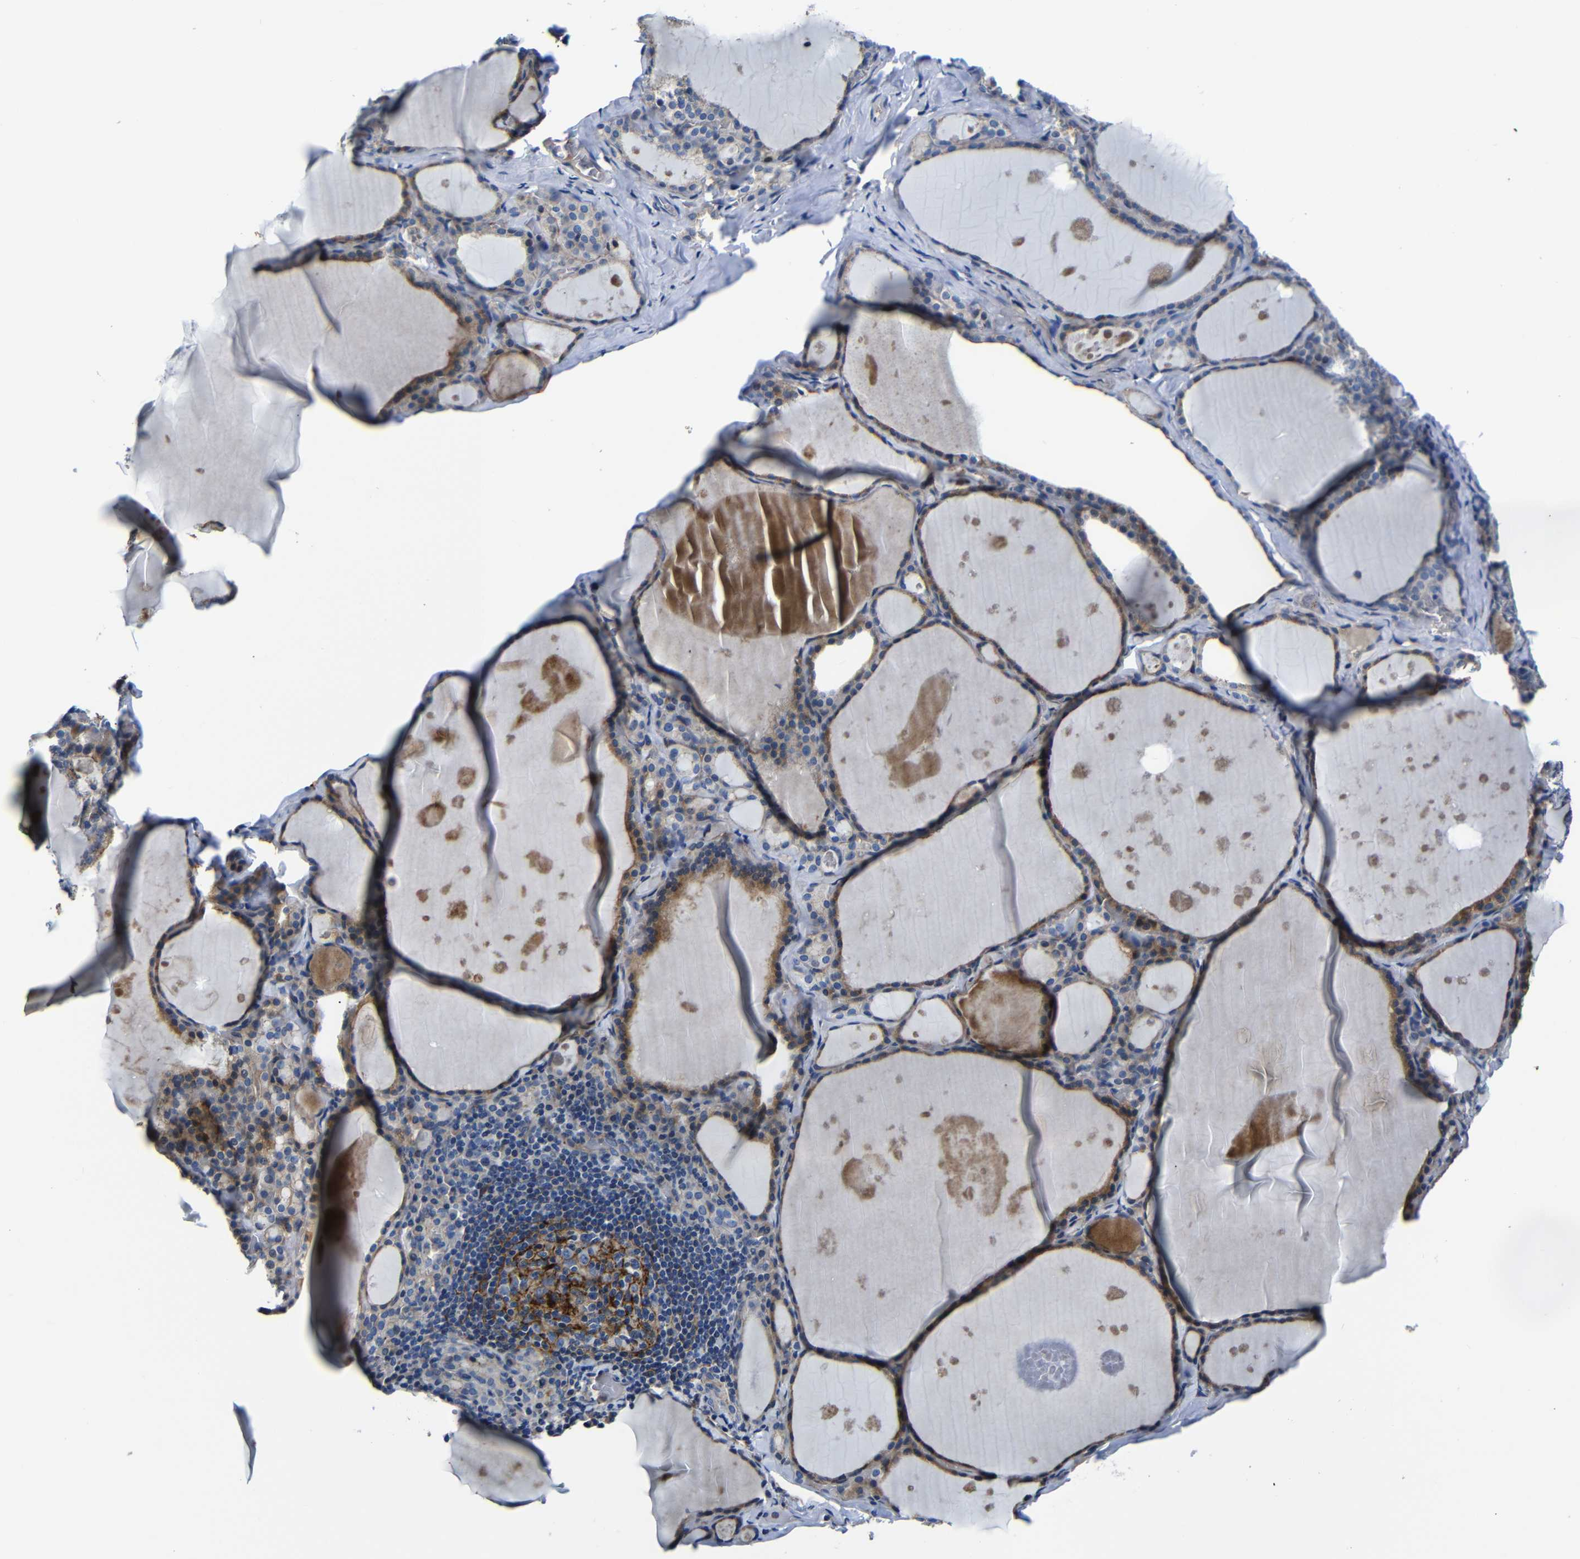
{"staining": {"intensity": "moderate", "quantity": ">75%", "location": "cytoplasmic/membranous"}, "tissue": "thyroid gland", "cell_type": "Glandular cells", "image_type": "normal", "snomed": [{"axis": "morphology", "description": "Normal tissue, NOS"}, {"axis": "topography", "description": "Thyroid gland"}], "caption": "This is a micrograph of immunohistochemistry (IHC) staining of normal thyroid gland, which shows moderate staining in the cytoplasmic/membranous of glandular cells.", "gene": "AFDN", "patient": {"sex": "male", "age": 56}}